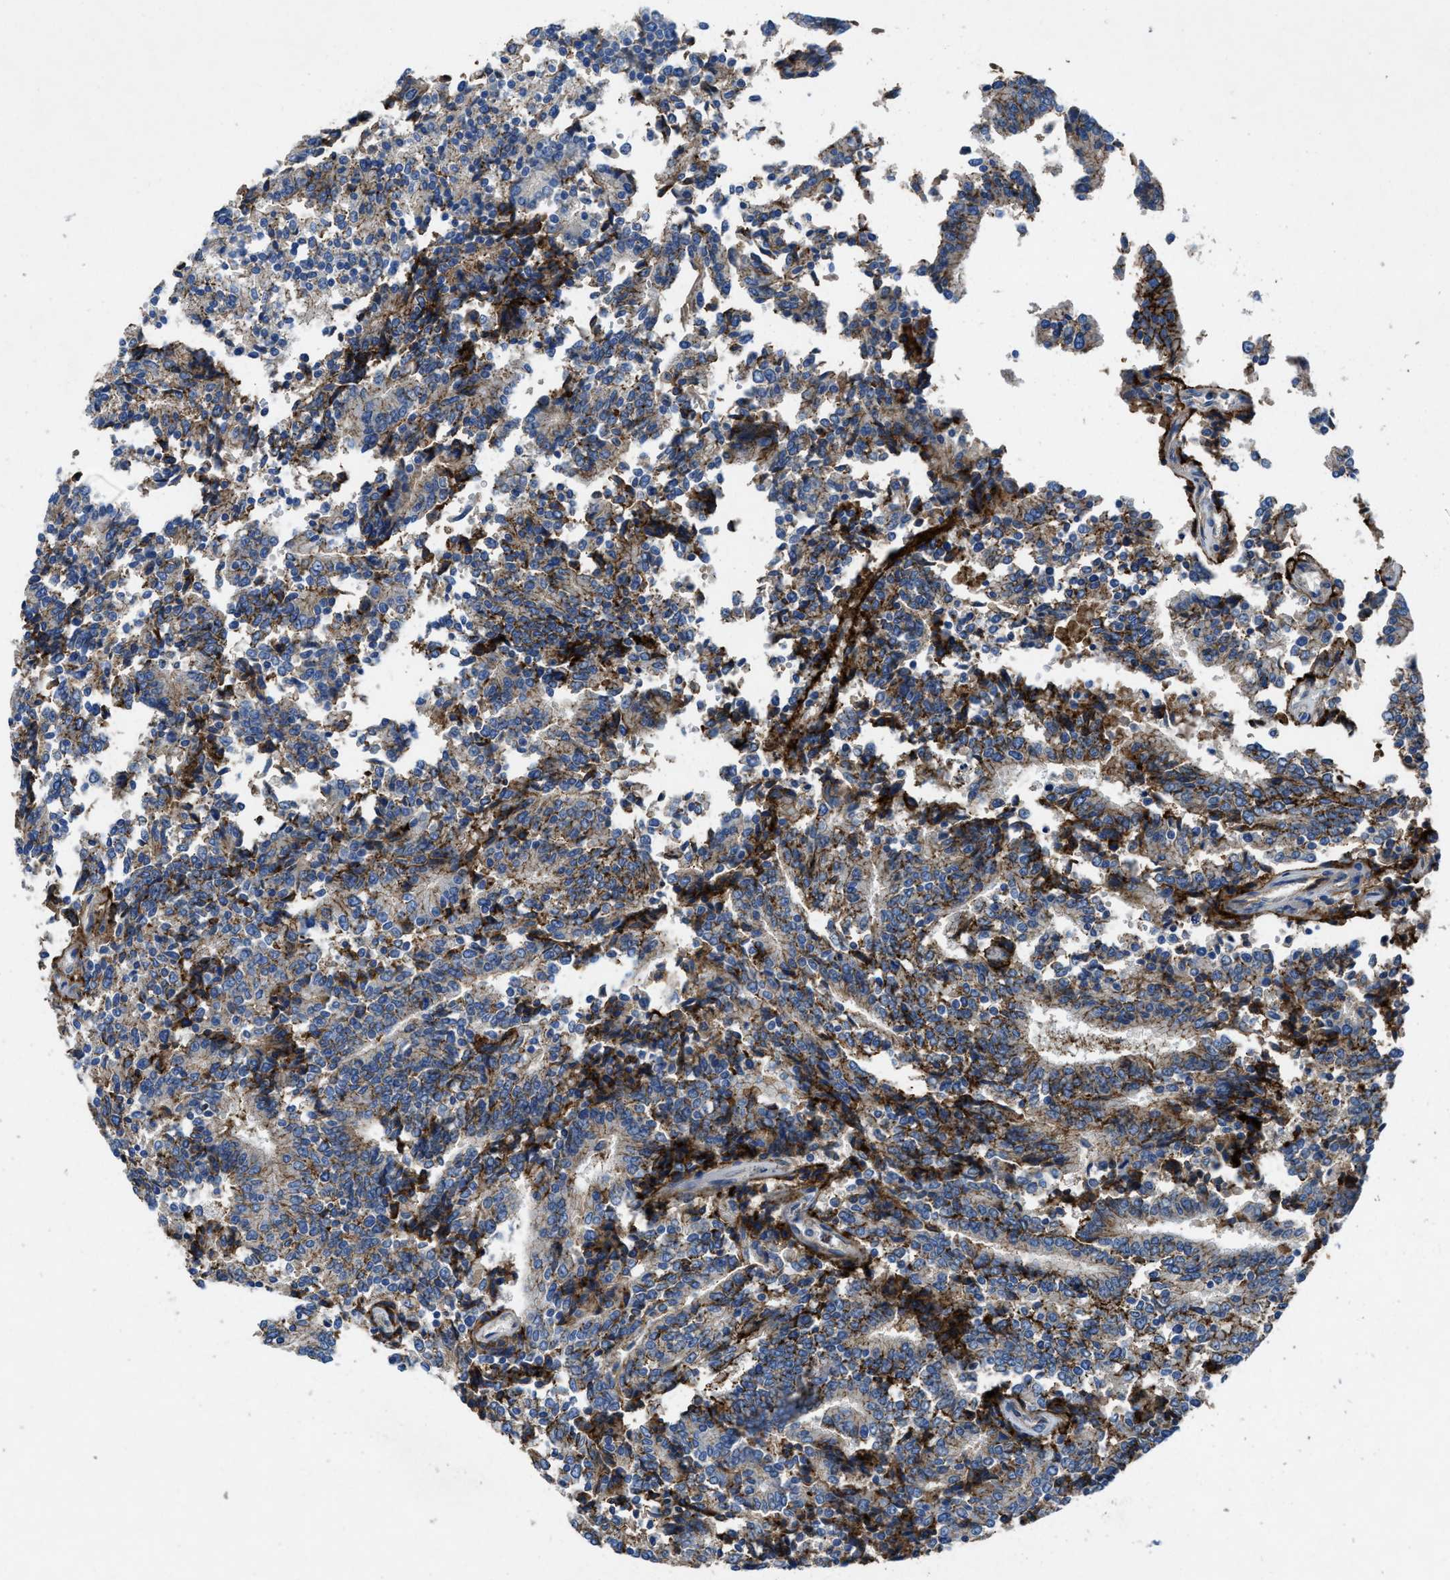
{"staining": {"intensity": "moderate", "quantity": "<25%", "location": "cytoplasmic/membranous"}, "tissue": "prostate cancer", "cell_type": "Tumor cells", "image_type": "cancer", "snomed": [{"axis": "morphology", "description": "Normal tissue, NOS"}, {"axis": "morphology", "description": "Adenocarcinoma, High grade"}, {"axis": "topography", "description": "Prostate"}, {"axis": "topography", "description": "Seminal veicle"}], "caption": "High-grade adenocarcinoma (prostate) stained with a brown dye displays moderate cytoplasmic/membranous positive expression in approximately <25% of tumor cells.", "gene": "PTGFRN", "patient": {"sex": "male", "age": 55}}